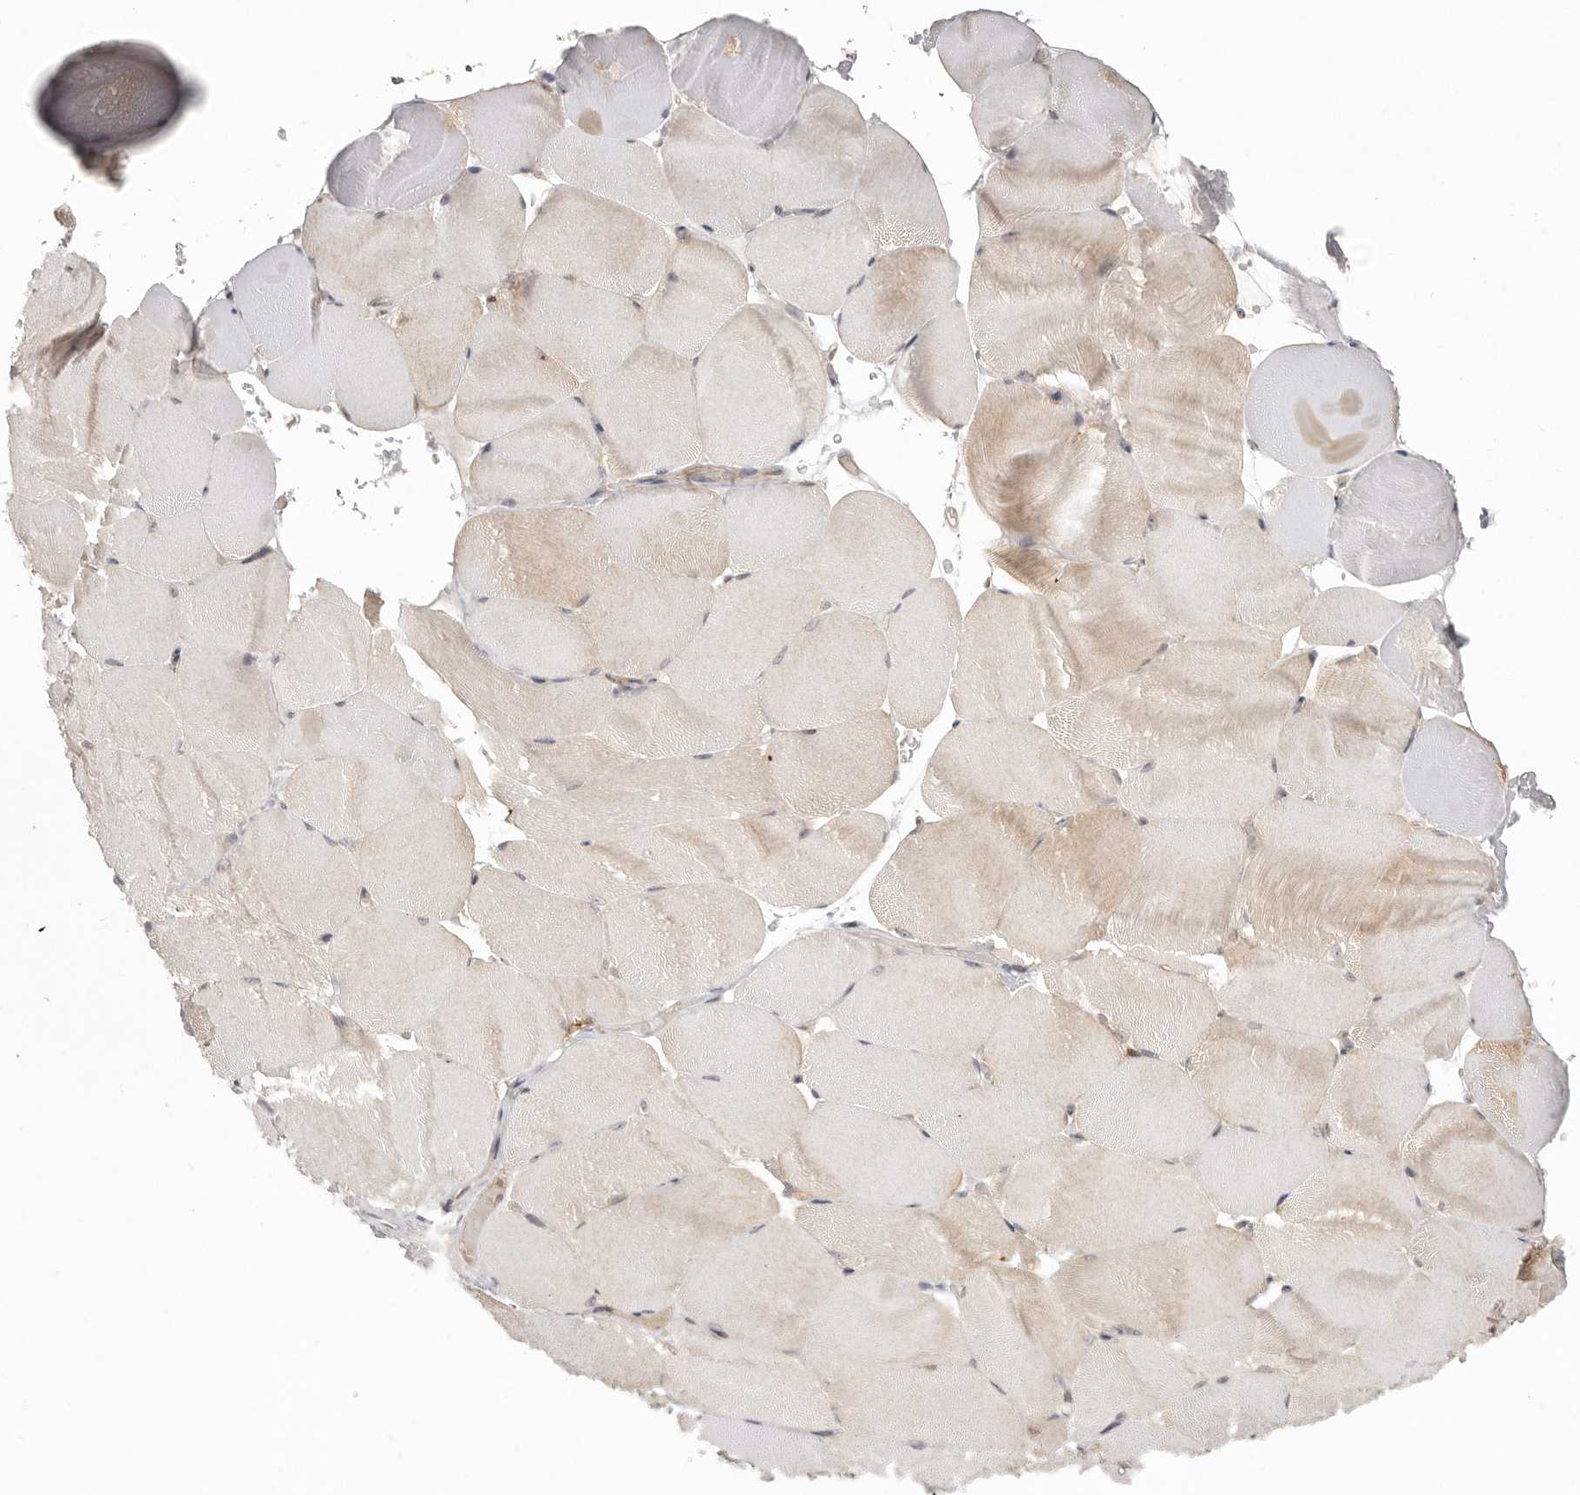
{"staining": {"intensity": "moderate", "quantity": "25%-75%", "location": "cytoplasmic/membranous"}, "tissue": "skeletal muscle", "cell_type": "Myocytes", "image_type": "normal", "snomed": [{"axis": "morphology", "description": "Normal tissue, NOS"}, {"axis": "topography", "description": "Skeletal muscle"}, {"axis": "topography", "description": "Parathyroid gland"}], "caption": "Brown immunohistochemical staining in normal human skeletal muscle demonstrates moderate cytoplasmic/membranous expression in about 25%-75% of myocytes.", "gene": "NSUN4", "patient": {"sex": "female", "age": 37}}